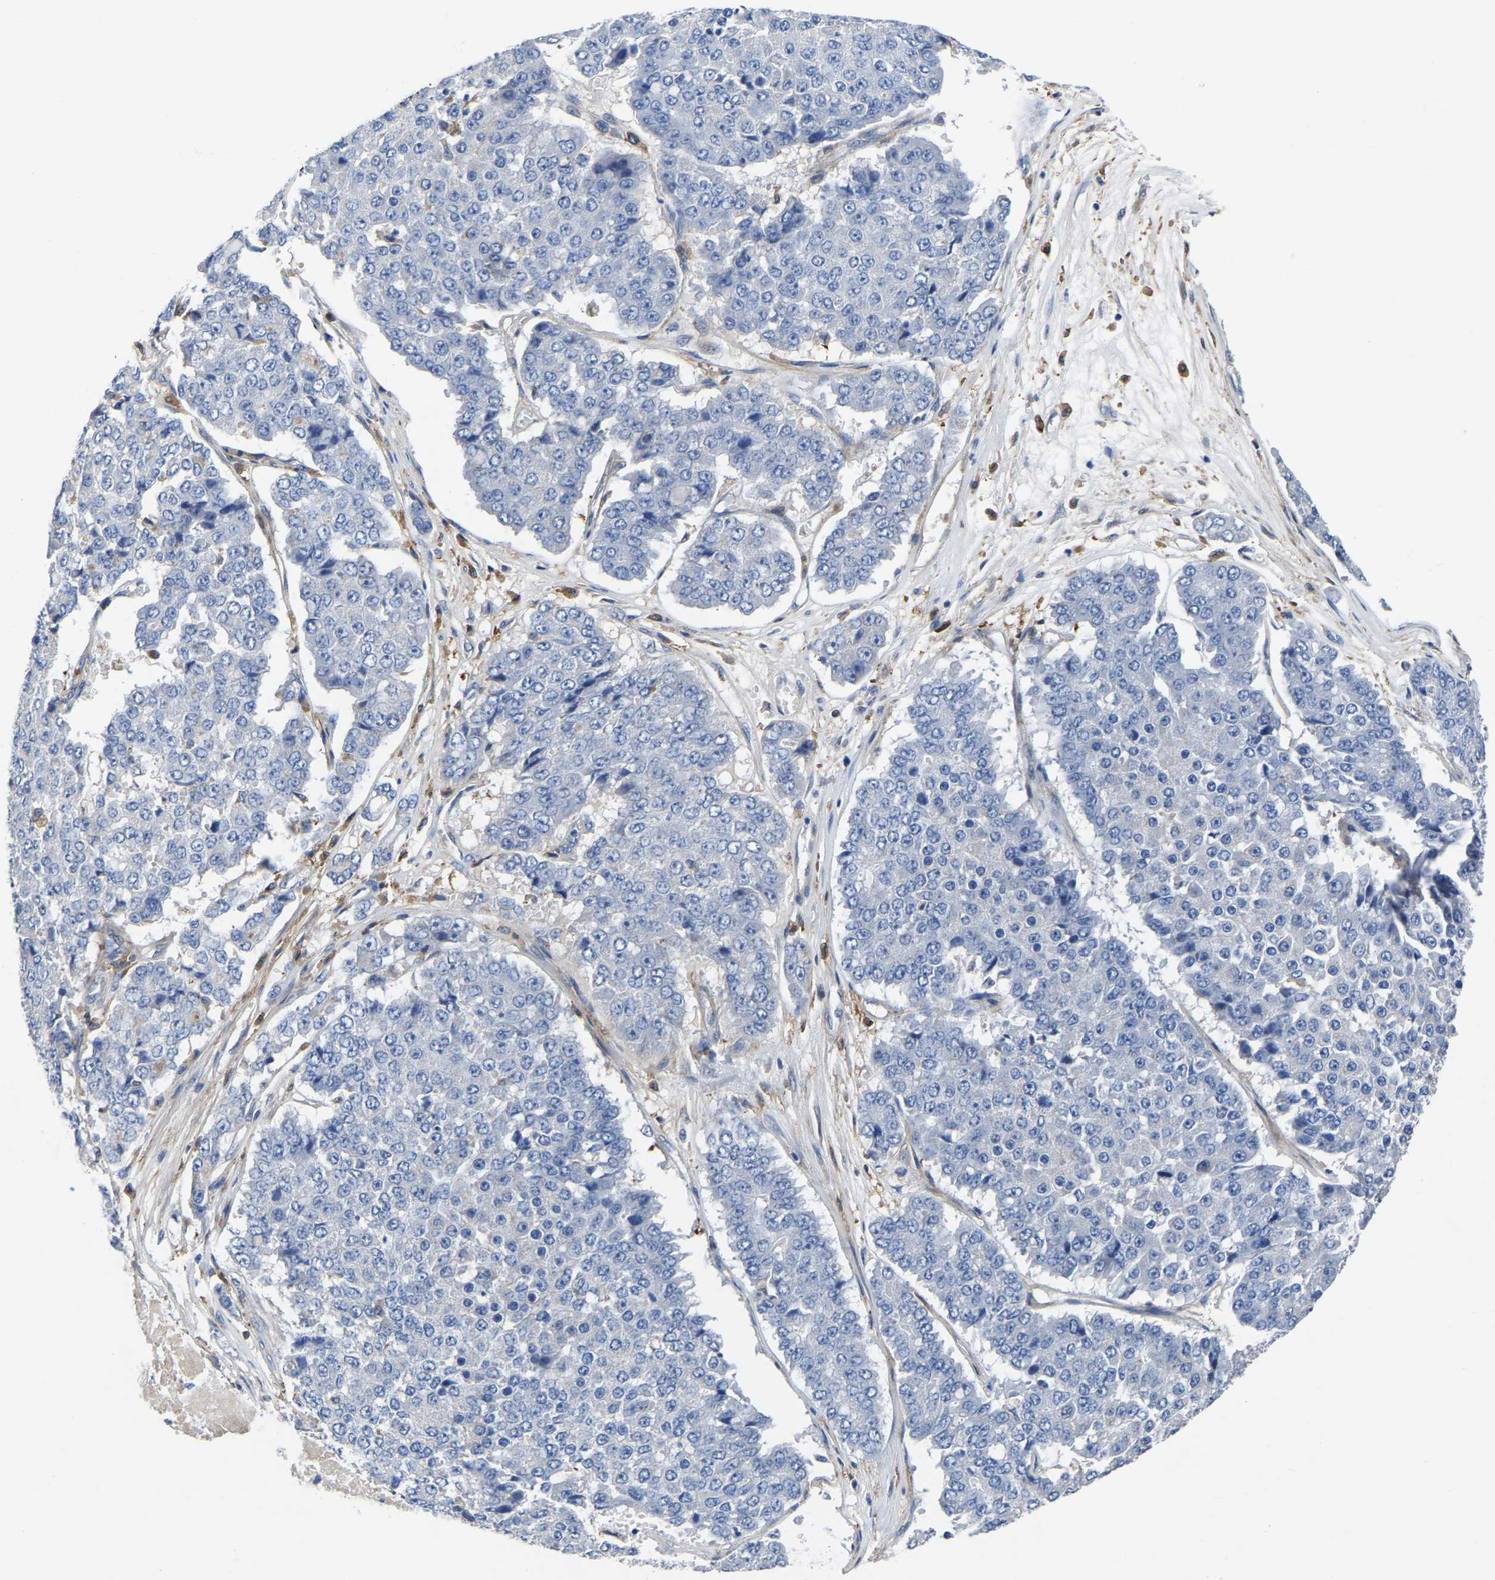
{"staining": {"intensity": "negative", "quantity": "none", "location": "none"}, "tissue": "pancreatic cancer", "cell_type": "Tumor cells", "image_type": "cancer", "snomed": [{"axis": "morphology", "description": "Adenocarcinoma, NOS"}, {"axis": "topography", "description": "Pancreas"}], "caption": "Micrograph shows no protein positivity in tumor cells of pancreatic cancer (adenocarcinoma) tissue.", "gene": "ATG2B", "patient": {"sex": "male", "age": 50}}